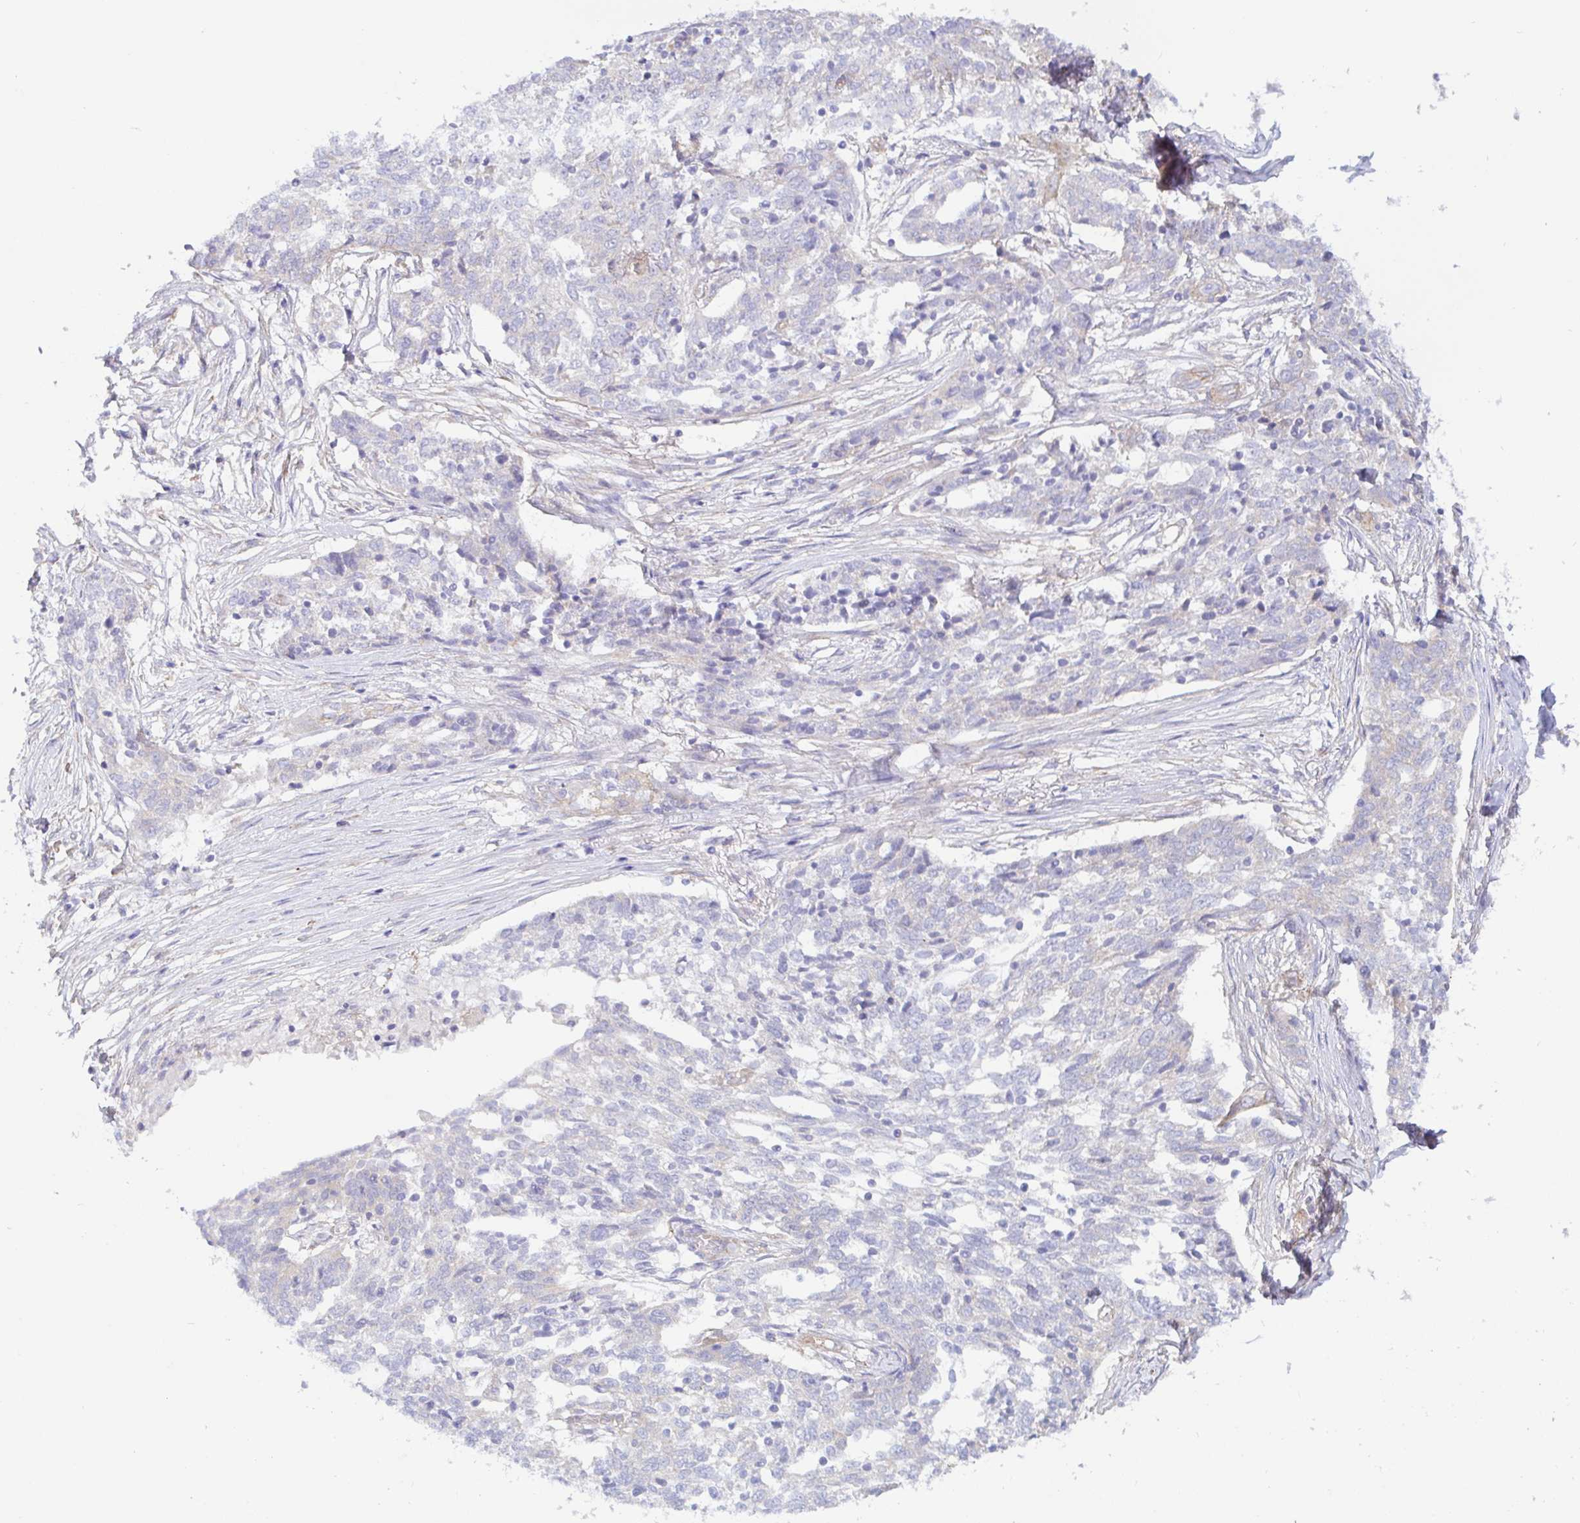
{"staining": {"intensity": "negative", "quantity": "none", "location": "none"}, "tissue": "ovarian cancer", "cell_type": "Tumor cells", "image_type": "cancer", "snomed": [{"axis": "morphology", "description": "Cystadenocarcinoma, serous, NOS"}, {"axis": "topography", "description": "Ovary"}], "caption": "IHC of human ovarian cancer (serous cystadenocarcinoma) demonstrates no expression in tumor cells.", "gene": "ARL4D", "patient": {"sex": "female", "age": 67}}